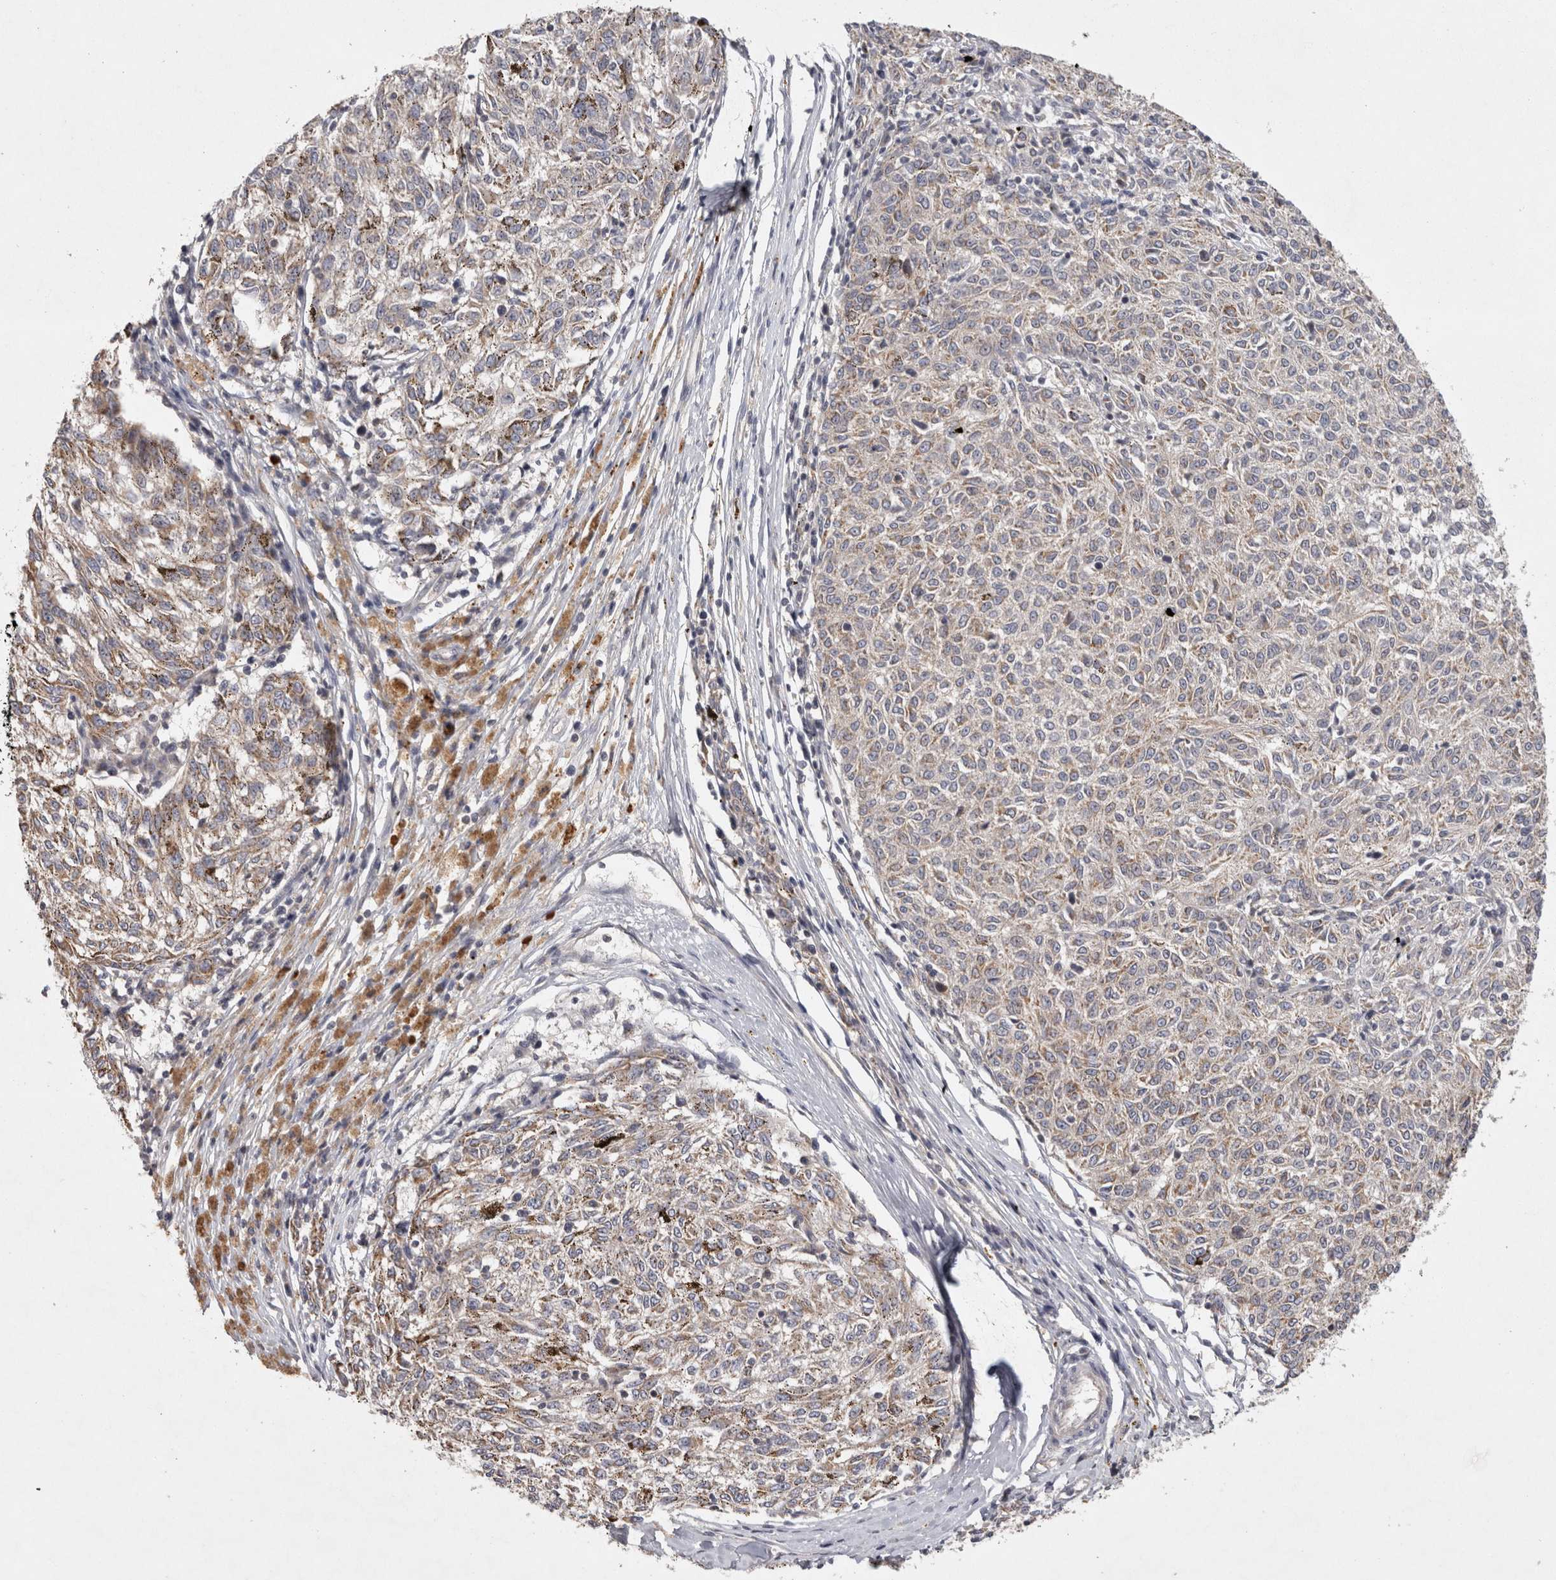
{"staining": {"intensity": "moderate", "quantity": "25%-75%", "location": "cytoplasmic/membranous"}, "tissue": "melanoma", "cell_type": "Tumor cells", "image_type": "cancer", "snomed": [{"axis": "morphology", "description": "Malignant melanoma, NOS"}, {"axis": "topography", "description": "Skin"}], "caption": "This is a photomicrograph of IHC staining of melanoma, which shows moderate positivity in the cytoplasmic/membranous of tumor cells.", "gene": "ACAT2", "patient": {"sex": "female", "age": 72}}